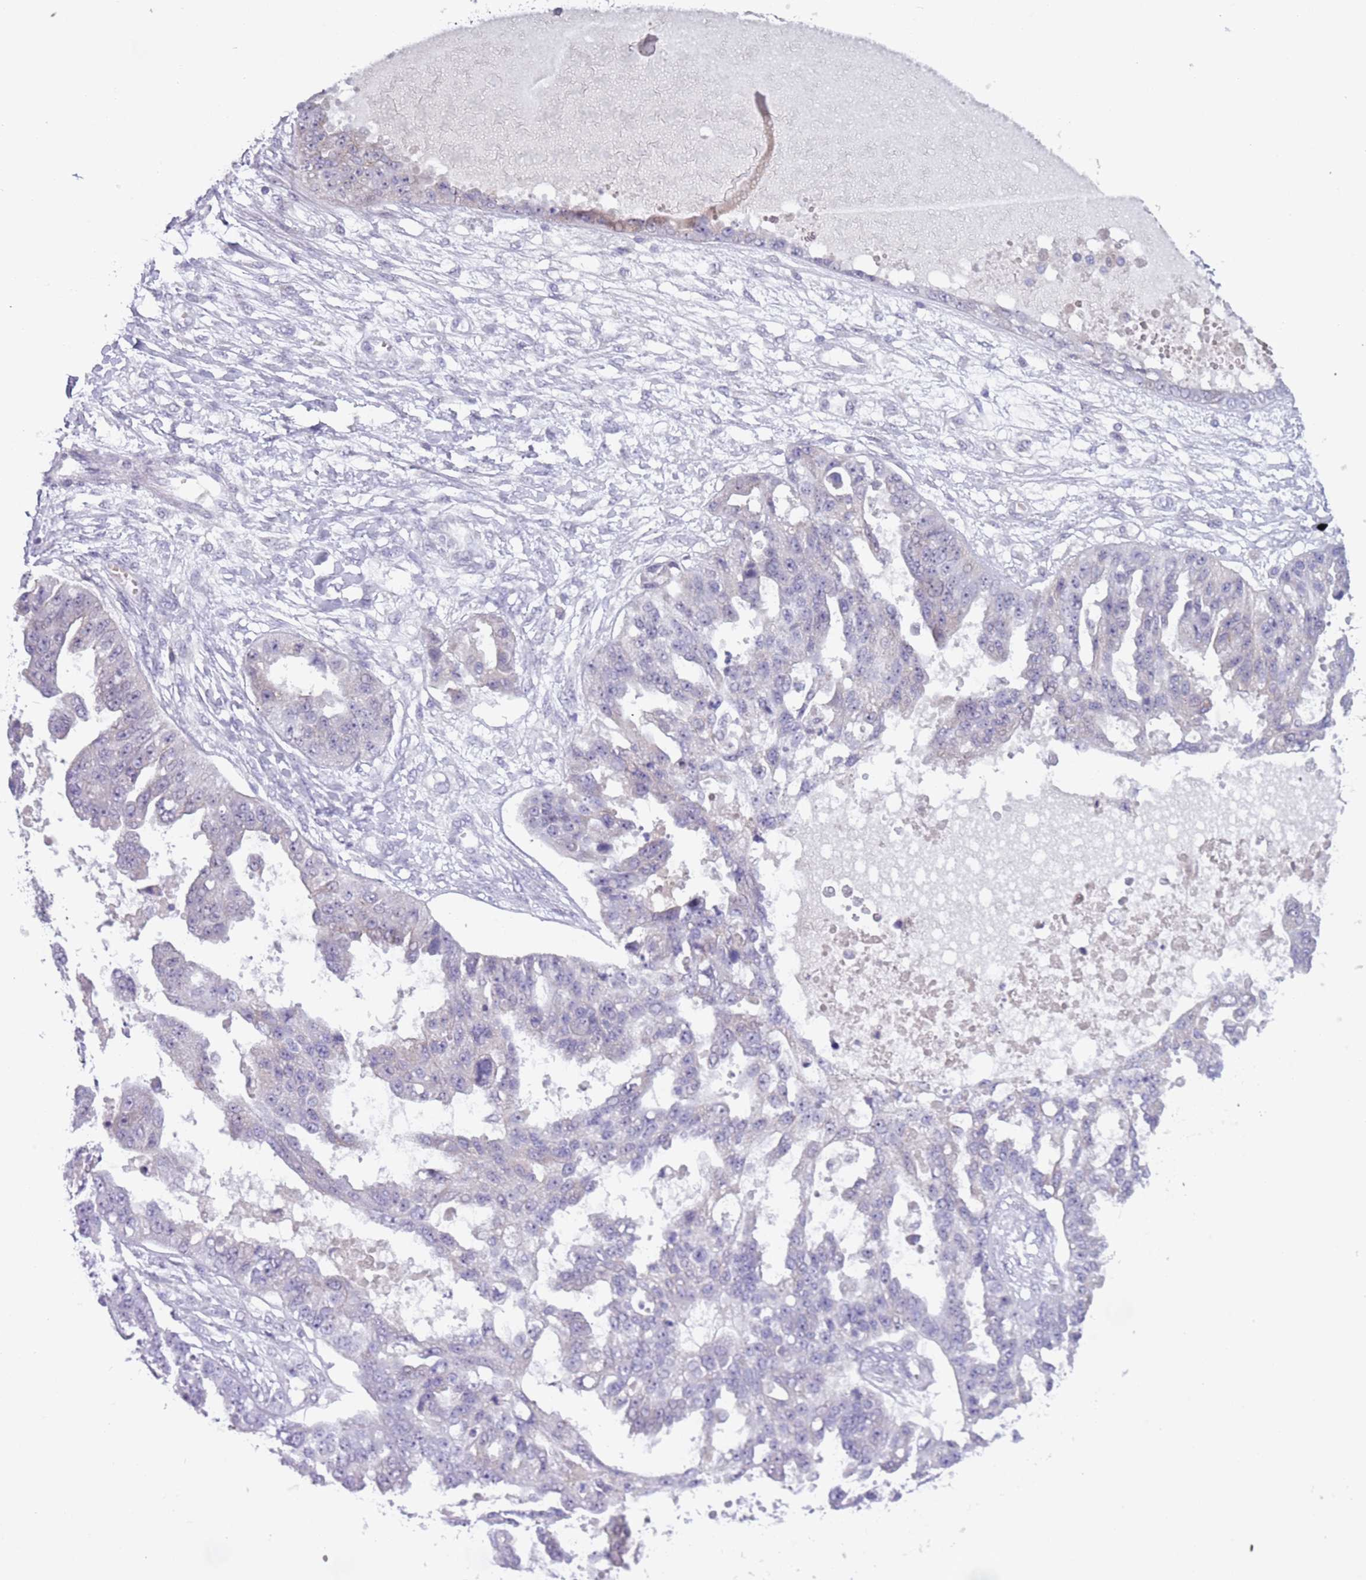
{"staining": {"intensity": "negative", "quantity": "none", "location": "none"}, "tissue": "ovarian cancer", "cell_type": "Tumor cells", "image_type": "cancer", "snomed": [{"axis": "morphology", "description": "Cystadenocarcinoma, serous, NOS"}, {"axis": "topography", "description": "Ovary"}], "caption": "Photomicrograph shows no protein positivity in tumor cells of serous cystadenocarcinoma (ovarian) tissue.", "gene": "TM2D1", "patient": {"sex": "female", "age": 58}}